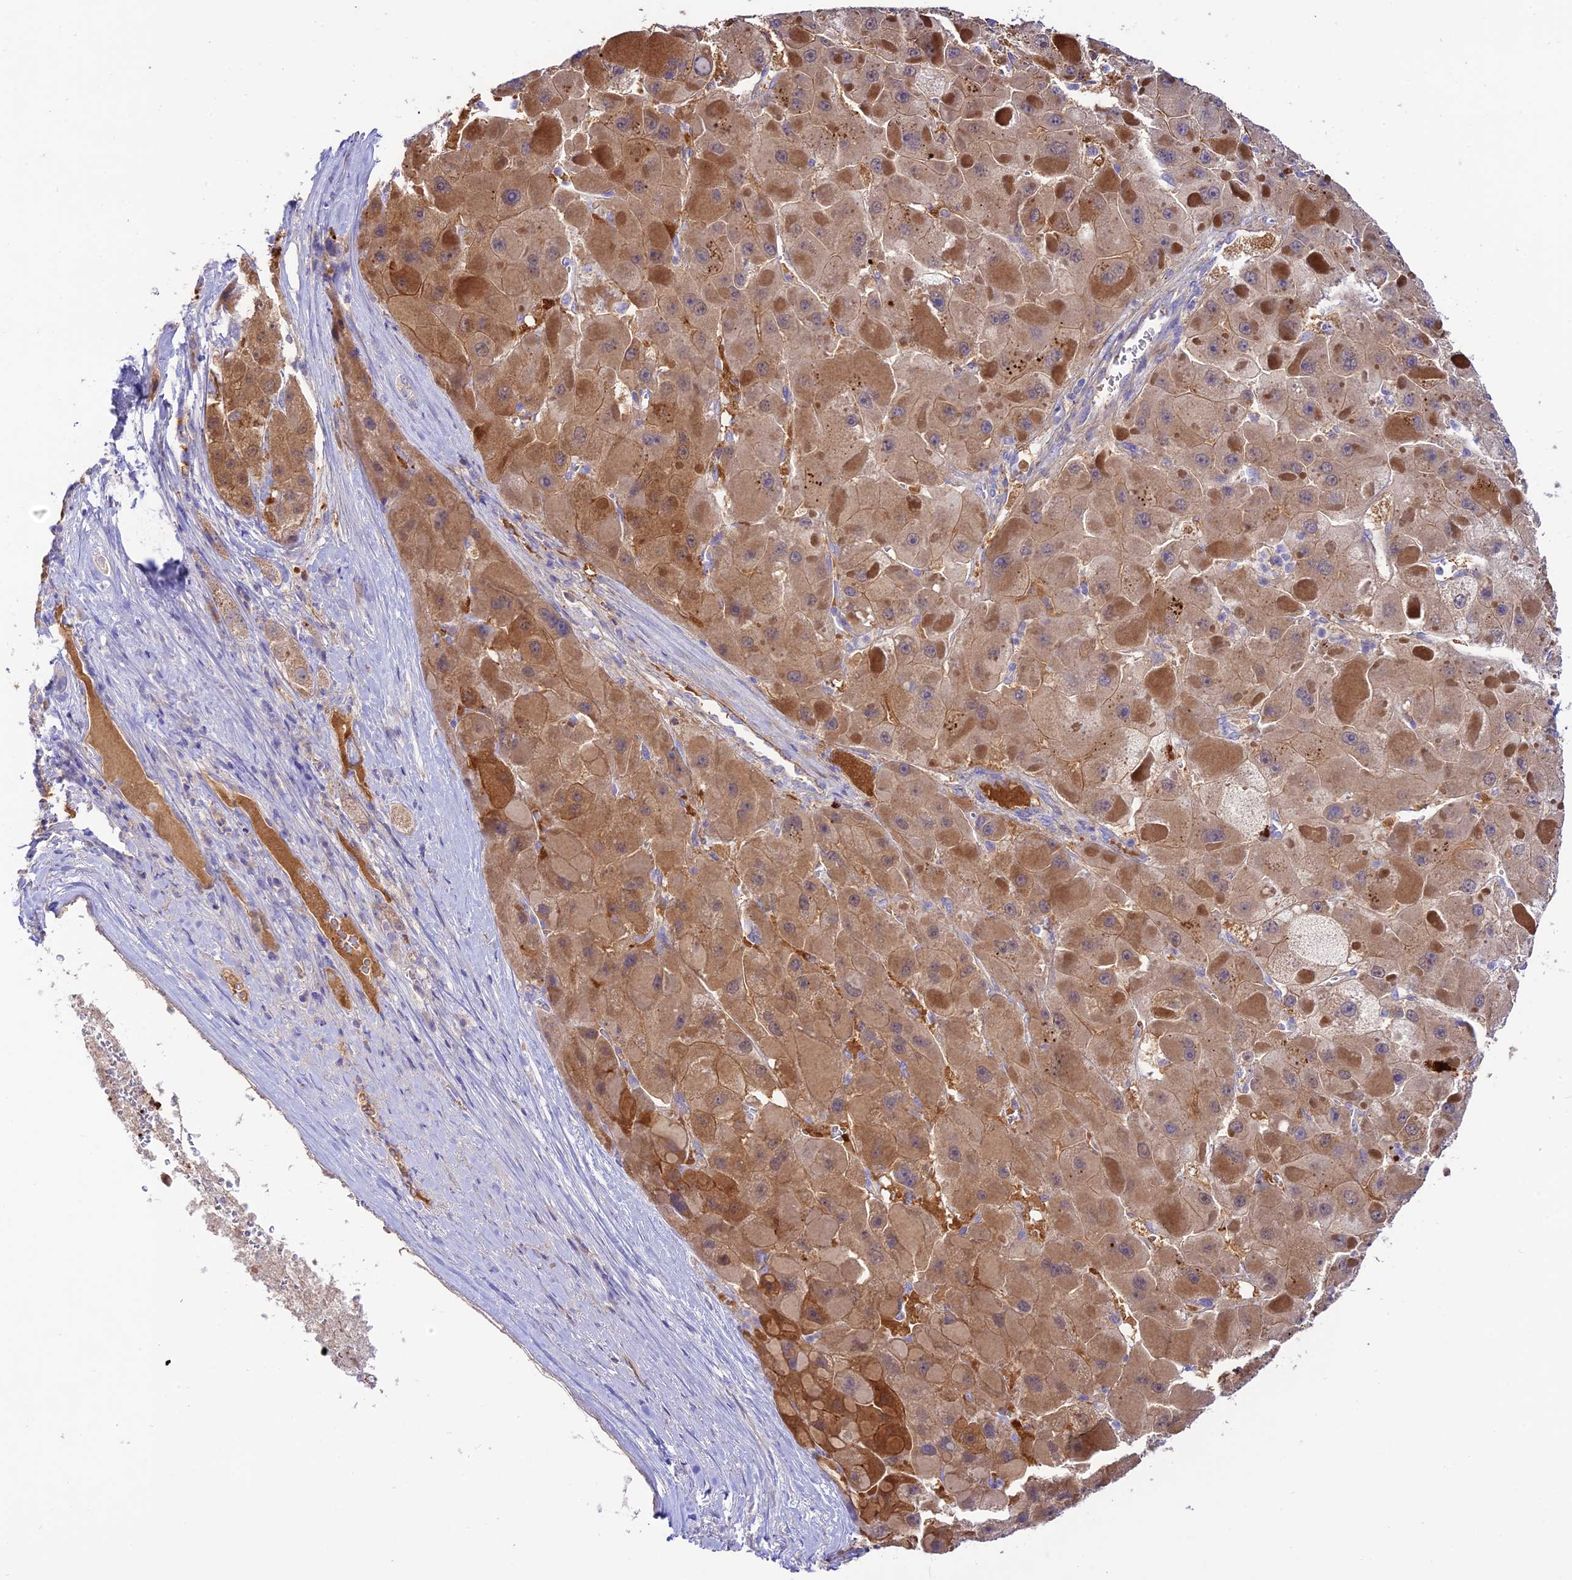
{"staining": {"intensity": "moderate", "quantity": ">75%", "location": "cytoplasmic/membranous"}, "tissue": "liver cancer", "cell_type": "Tumor cells", "image_type": "cancer", "snomed": [{"axis": "morphology", "description": "Carcinoma, Hepatocellular, NOS"}, {"axis": "topography", "description": "Liver"}], "caption": "Immunohistochemistry (DAB) staining of hepatocellular carcinoma (liver) reveals moderate cytoplasmic/membranous protein positivity in approximately >75% of tumor cells. (DAB IHC with brightfield microscopy, high magnification).", "gene": "NLRP9", "patient": {"sex": "female", "age": 73}}